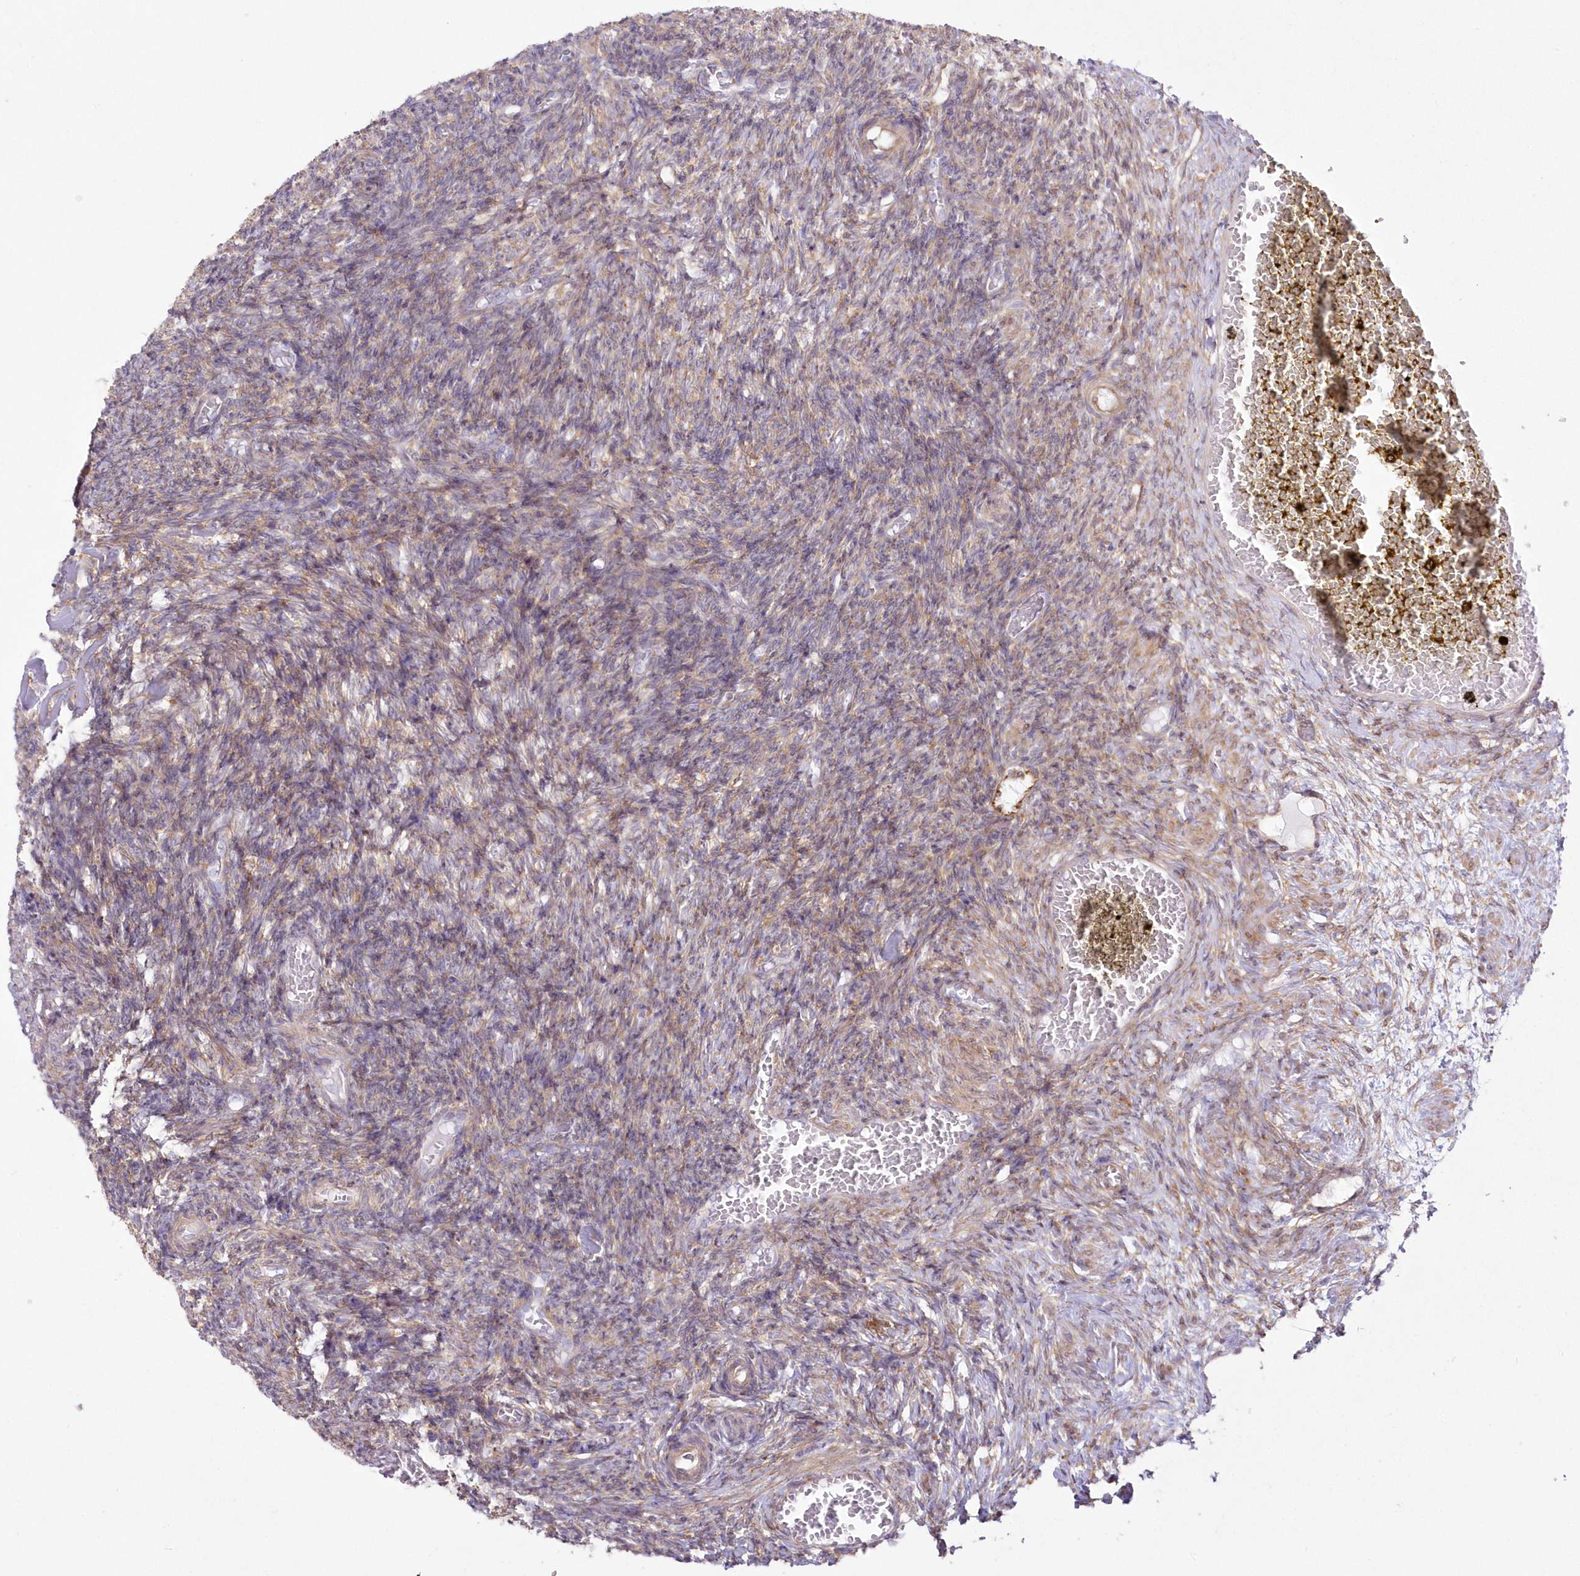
{"staining": {"intensity": "moderate", "quantity": "25%-75%", "location": "cytoplasmic/membranous"}, "tissue": "ovary", "cell_type": "Ovarian stroma cells", "image_type": "normal", "snomed": [{"axis": "morphology", "description": "Normal tissue, NOS"}, {"axis": "topography", "description": "Ovary"}], "caption": "Immunohistochemistry image of benign ovary: ovary stained using IHC reveals medium levels of moderate protein expression localized specifically in the cytoplasmic/membranous of ovarian stroma cells, appearing as a cytoplasmic/membranous brown color.", "gene": "SH3PXD2B", "patient": {"sex": "female", "age": 27}}